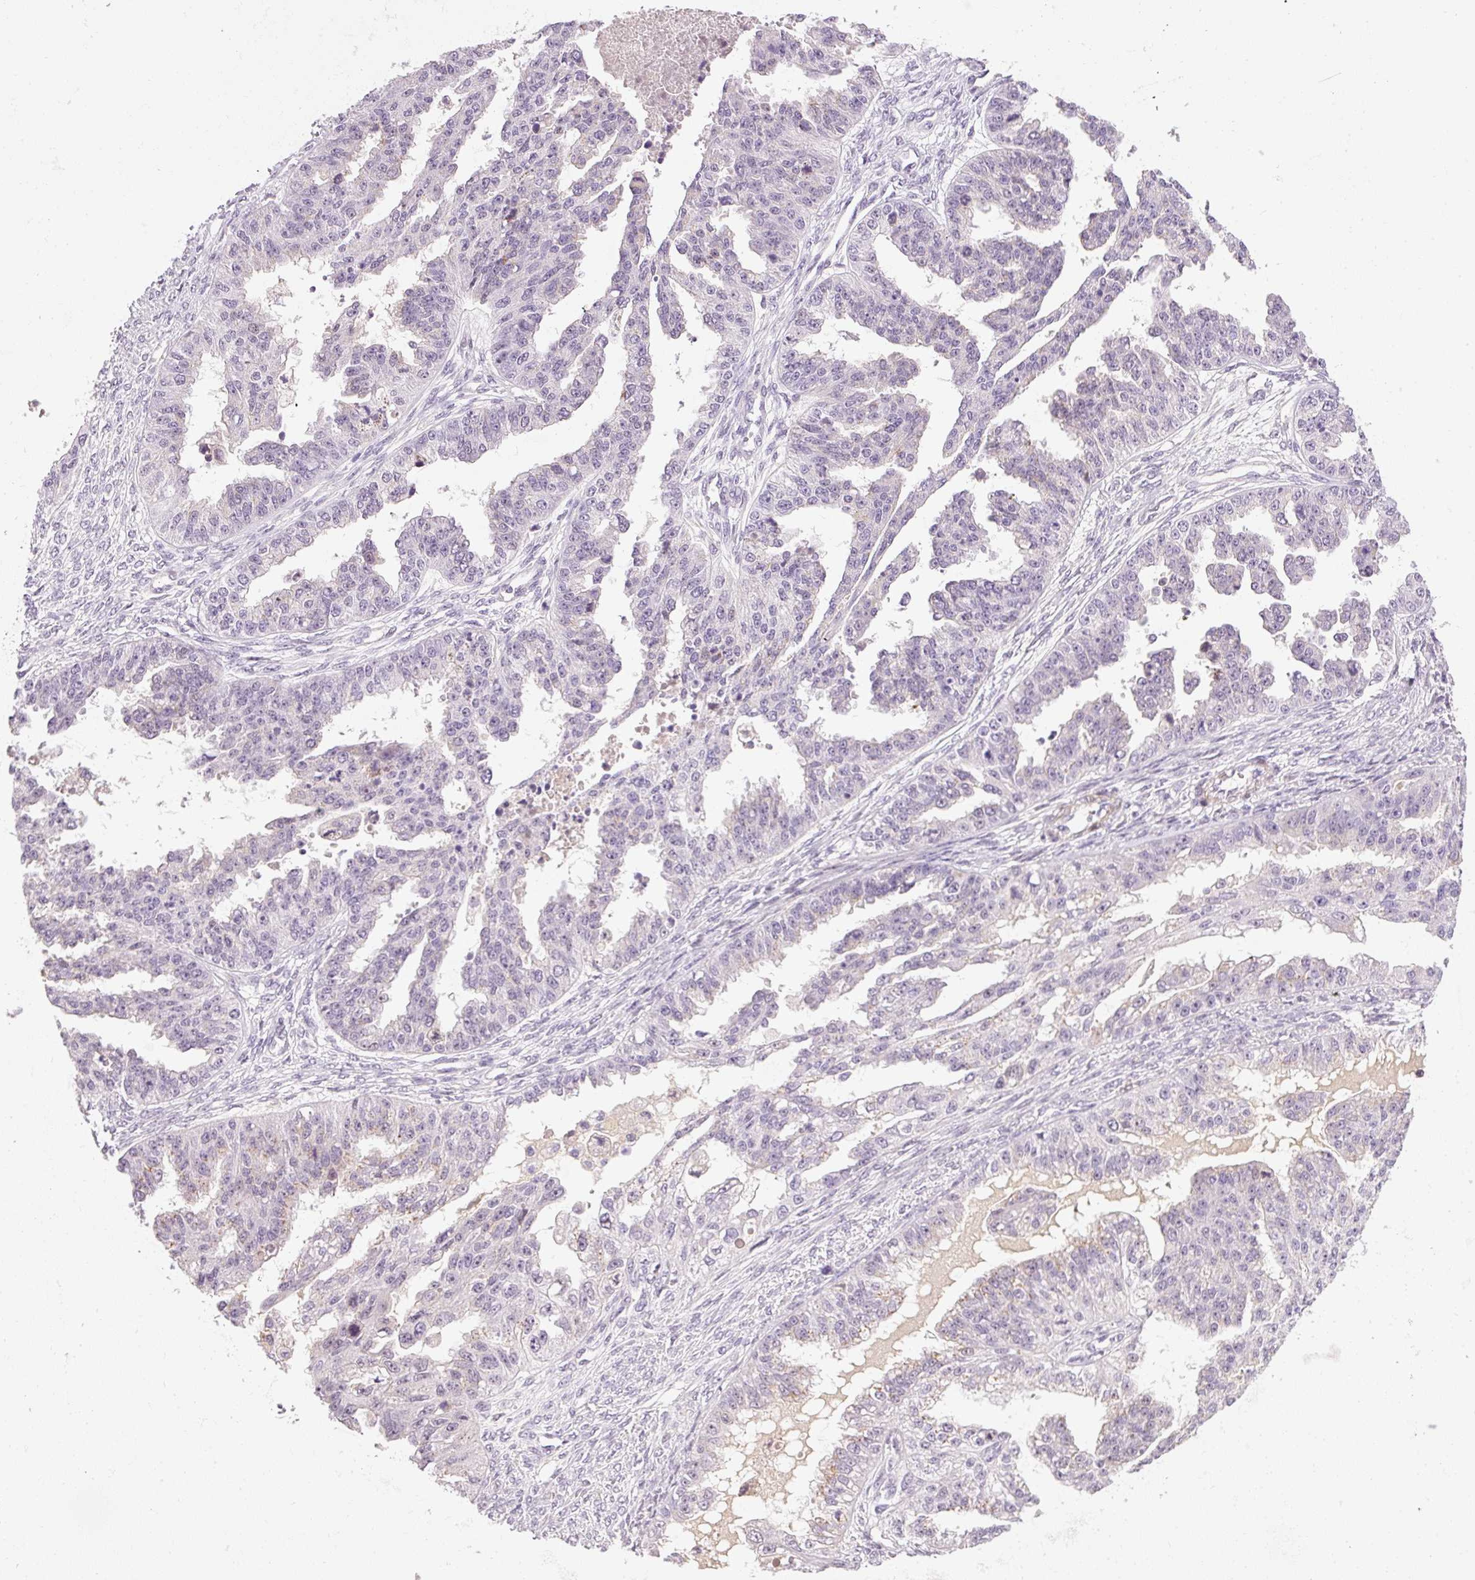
{"staining": {"intensity": "negative", "quantity": "none", "location": "none"}, "tissue": "ovarian cancer", "cell_type": "Tumor cells", "image_type": "cancer", "snomed": [{"axis": "morphology", "description": "Cystadenocarcinoma, serous, NOS"}, {"axis": "topography", "description": "Ovary"}], "caption": "DAB (3,3'-diaminobenzidine) immunohistochemical staining of human ovarian cancer (serous cystadenocarcinoma) demonstrates no significant expression in tumor cells.", "gene": "HNF1A", "patient": {"sex": "female", "age": 58}}